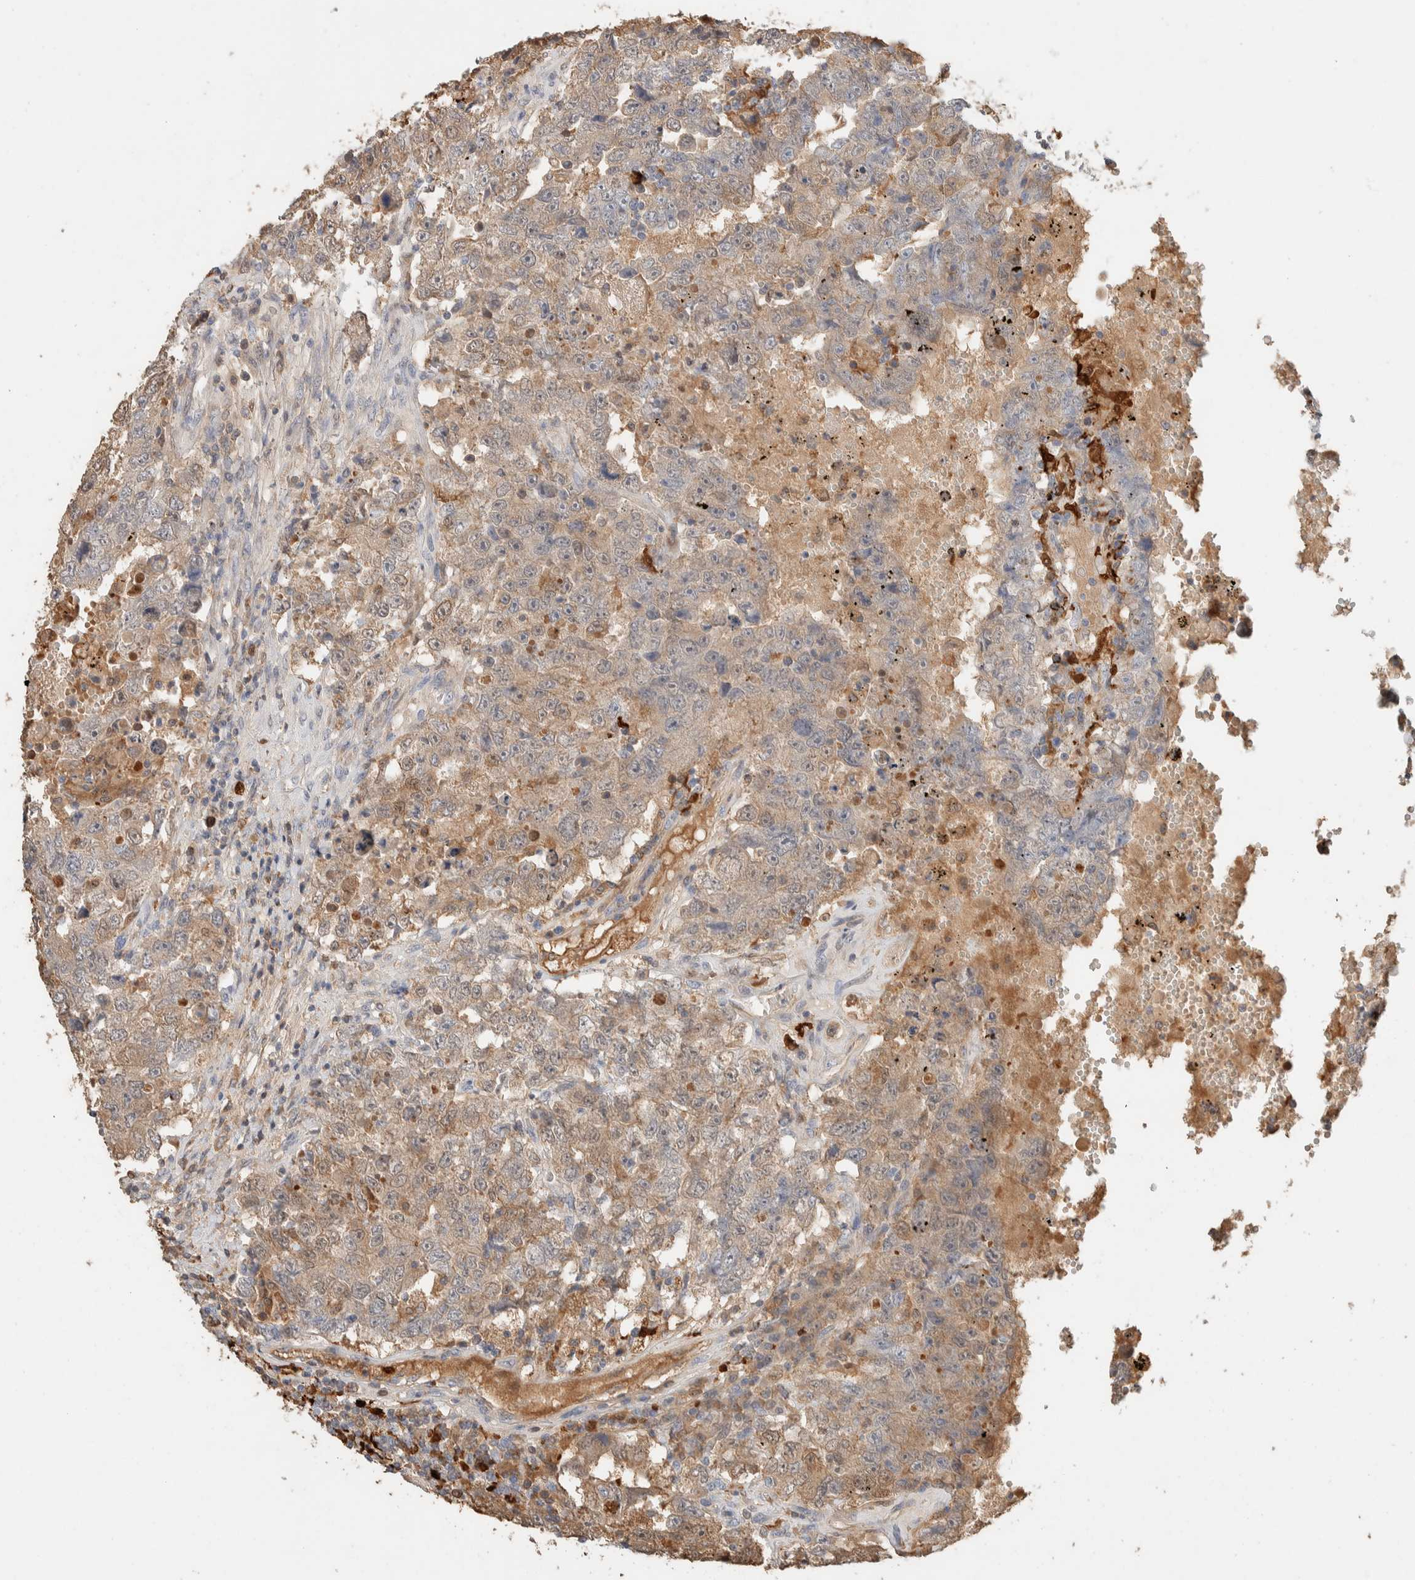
{"staining": {"intensity": "weak", "quantity": "25%-75%", "location": "cytoplasmic/membranous"}, "tissue": "testis cancer", "cell_type": "Tumor cells", "image_type": "cancer", "snomed": [{"axis": "morphology", "description": "Carcinoma, Embryonal, NOS"}, {"axis": "topography", "description": "Testis"}], "caption": "Weak cytoplasmic/membranous staining is present in approximately 25%-75% of tumor cells in testis cancer.", "gene": "SETD4", "patient": {"sex": "male", "age": 26}}